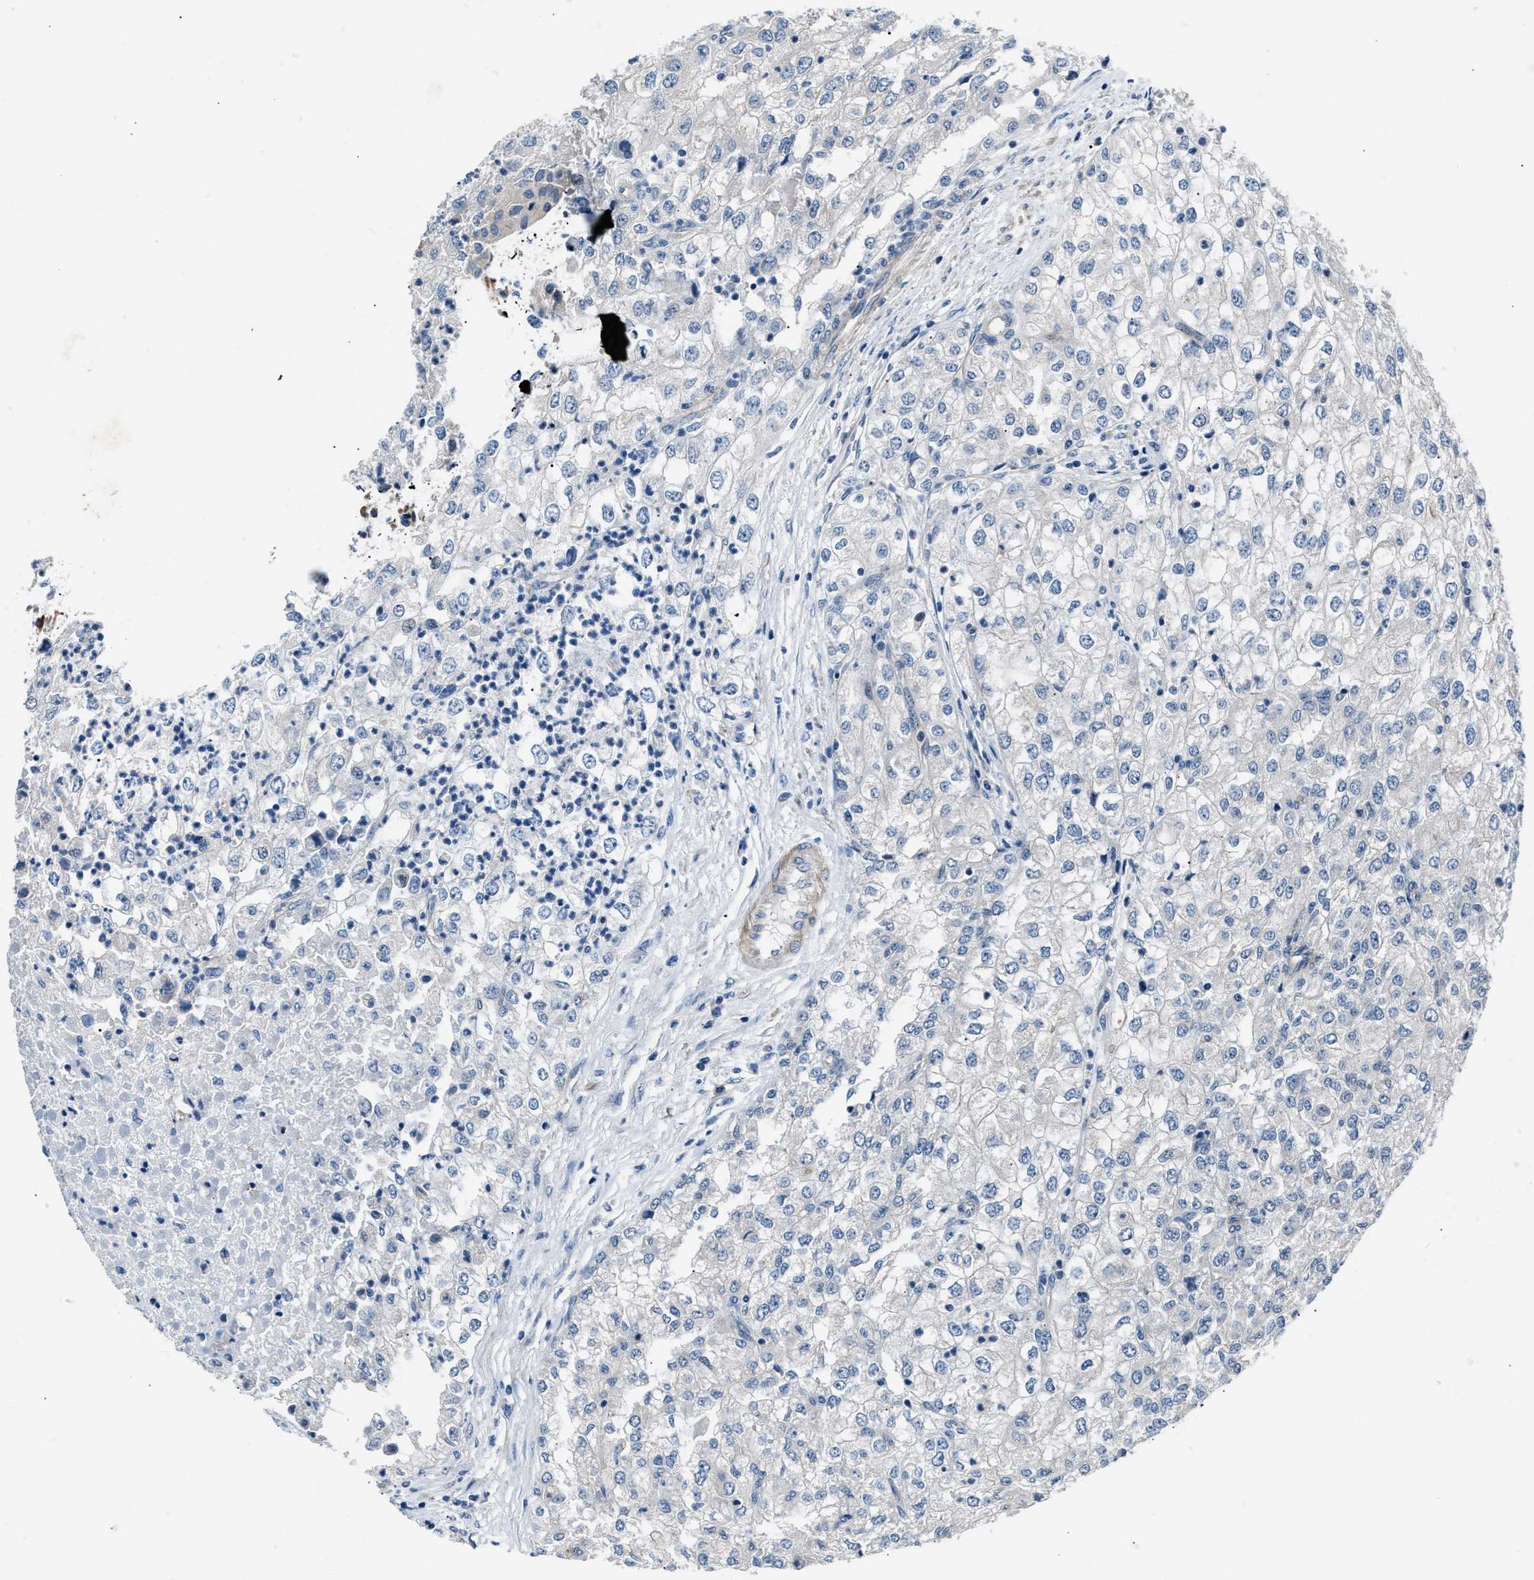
{"staining": {"intensity": "negative", "quantity": "none", "location": "none"}, "tissue": "renal cancer", "cell_type": "Tumor cells", "image_type": "cancer", "snomed": [{"axis": "morphology", "description": "Adenocarcinoma, NOS"}, {"axis": "topography", "description": "Kidney"}], "caption": "A histopathology image of human renal cancer (adenocarcinoma) is negative for staining in tumor cells. (Brightfield microscopy of DAB IHC at high magnification).", "gene": "MPDZ", "patient": {"sex": "female", "age": 54}}